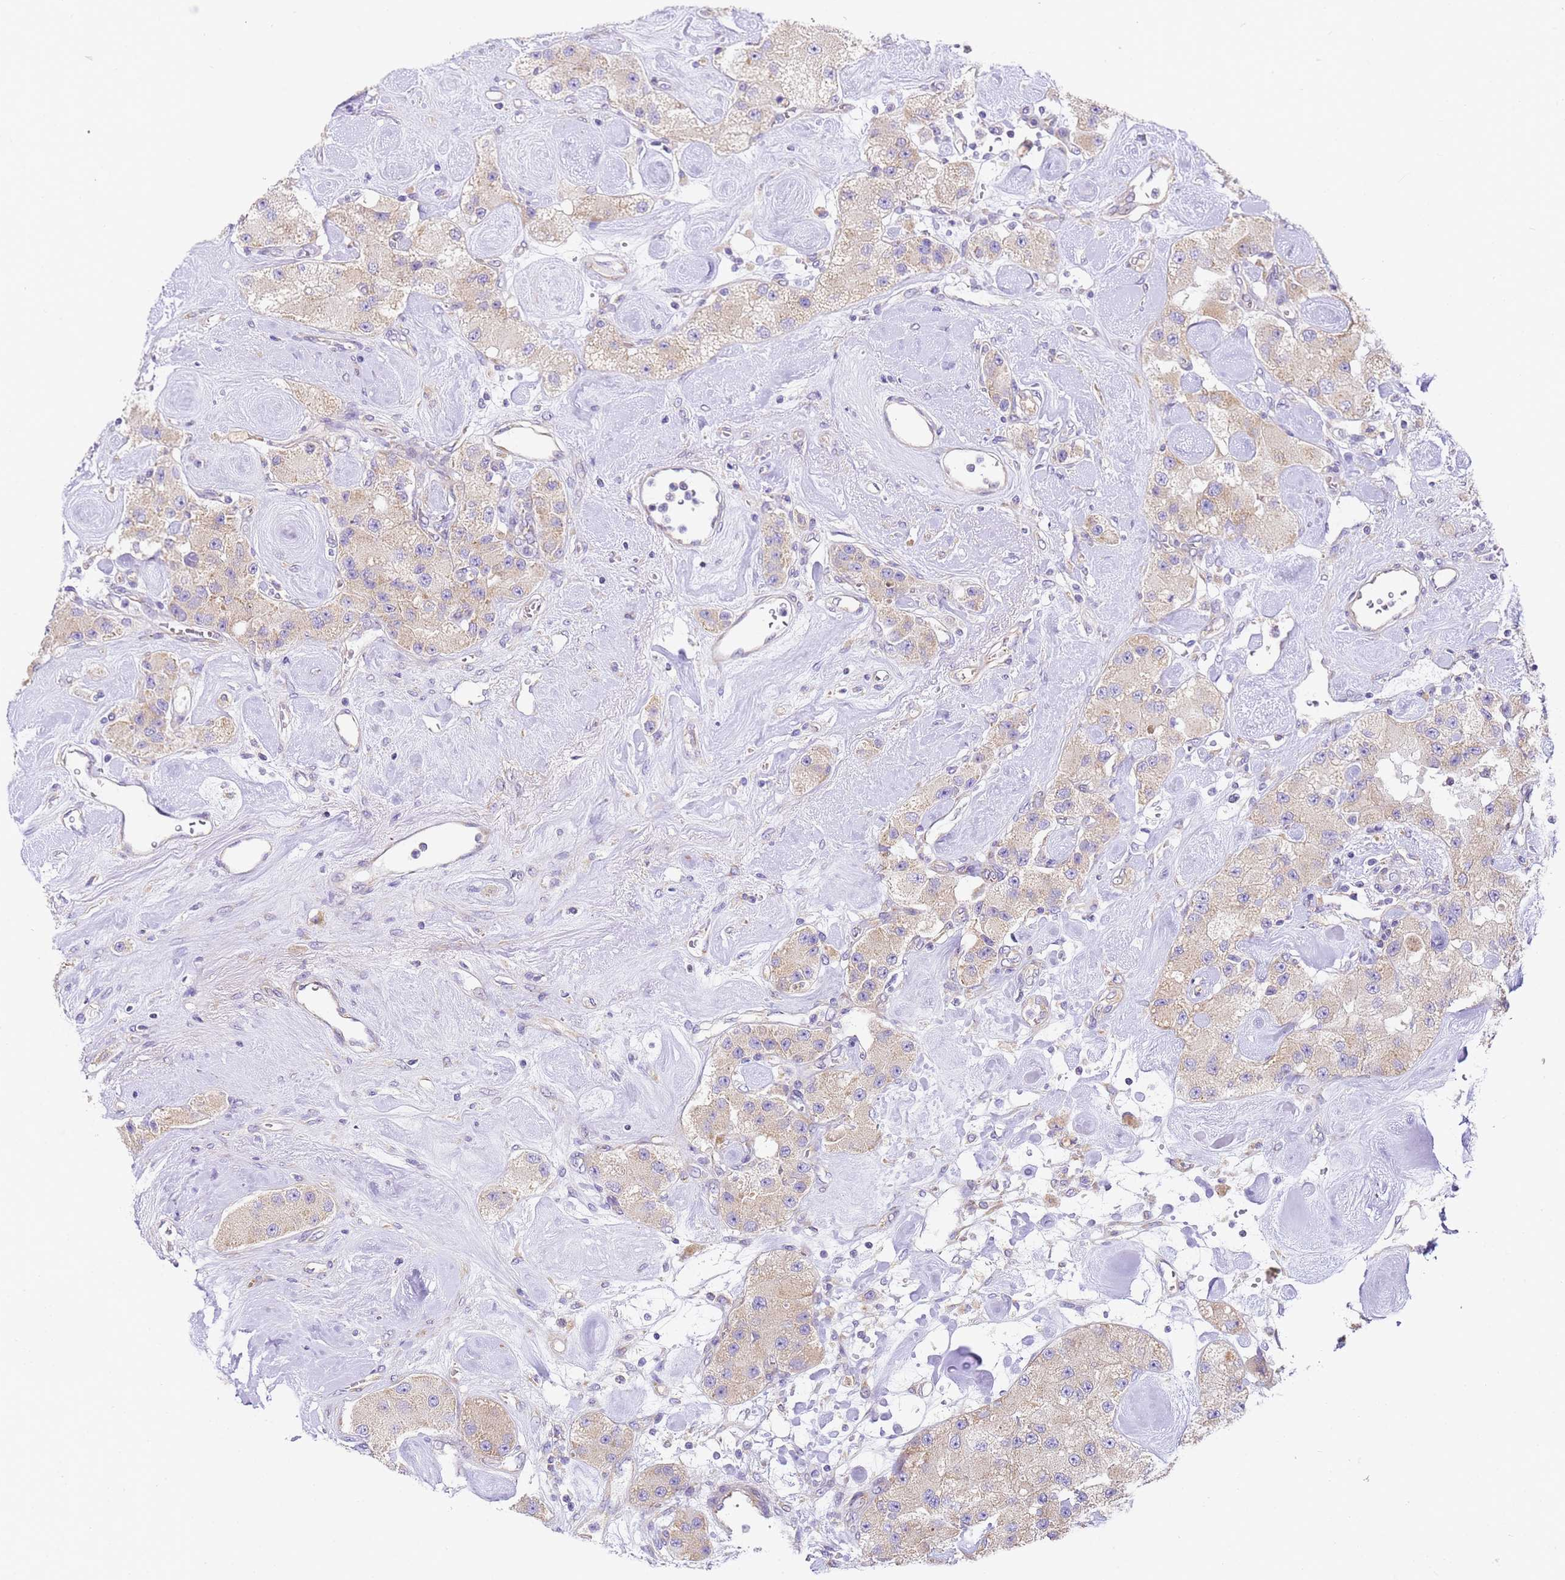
{"staining": {"intensity": "weak", "quantity": ">75%", "location": "cytoplasmic/membranous"}, "tissue": "carcinoid", "cell_type": "Tumor cells", "image_type": "cancer", "snomed": [{"axis": "morphology", "description": "Carcinoid, malignant, NOS"}, {"axis": "topography", "description": "Pancreas"}], "caption": "Immunohistochemistry (IHC) staining of carcinoid, which reveals low levels of weak cytoplasmic/membranous expression in about >75% of tumor cells indicating weak cytoplasmic/membranous protein expression. The staining was performed using DAB (brown) for protein detection and nuclei were counterstained in hematoxylin (blue).", "gene": "RPL13A", "patient": {"sex": "male", "age": 41}}